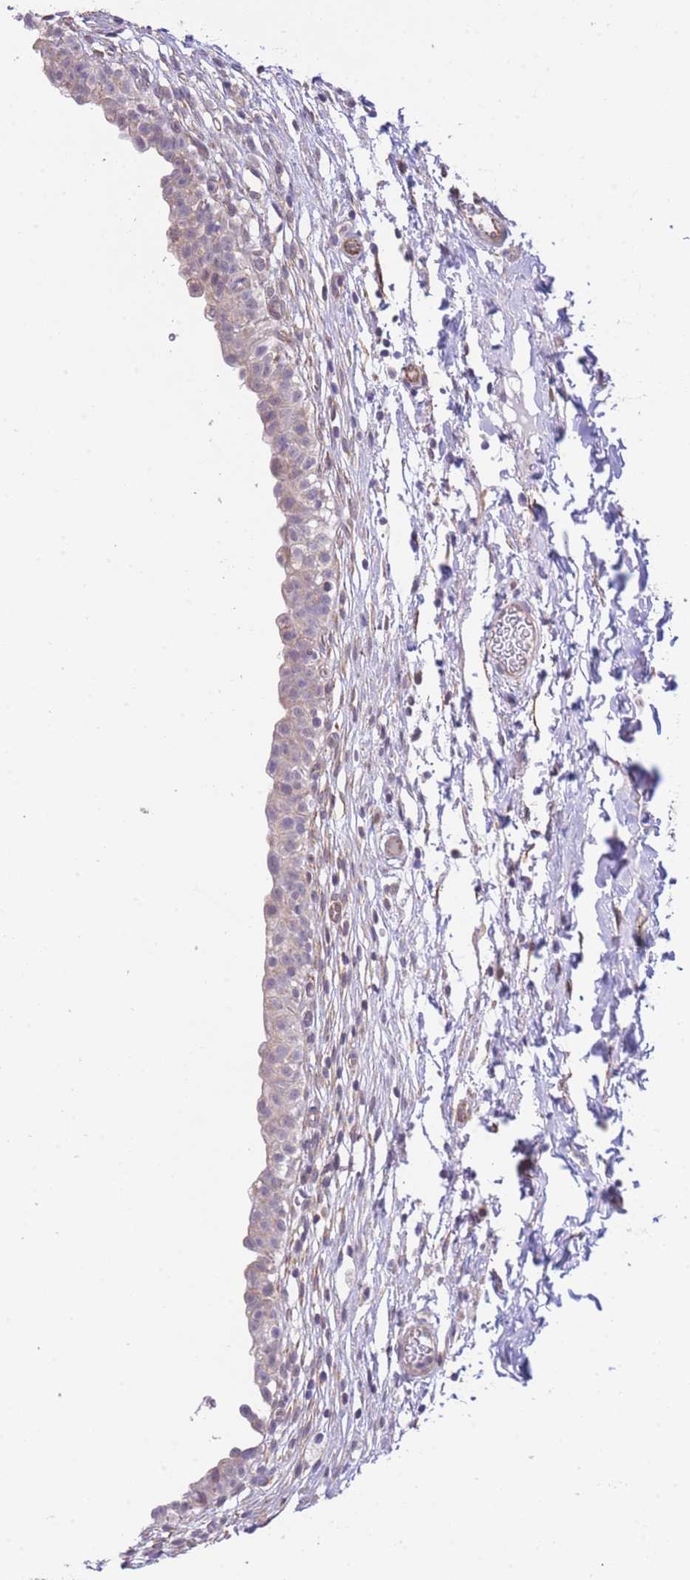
{"staining": {"intensity": "weak", "quantity": "25%-75%", "location": "cytoplasmic/membranous"}, "tissue": "urinary bladder", "cell_type": "Urothelial cells", "image_type": "normal", "snomed": [{"axis": "morphology", "description": "Normal tissue, NOS"}, {"axis": "topography", "description": "Urinary bladder"}, {"axis": "topography", "description": "Peripheral nerve tissue"}], "caption": "A brown stain shows weak cytoplasmic/membranous staining of a protein in urothelial cells of normal urinary bladder.", "gene": "CTBP1", "patient": {"sex": "male", "age": 55}}